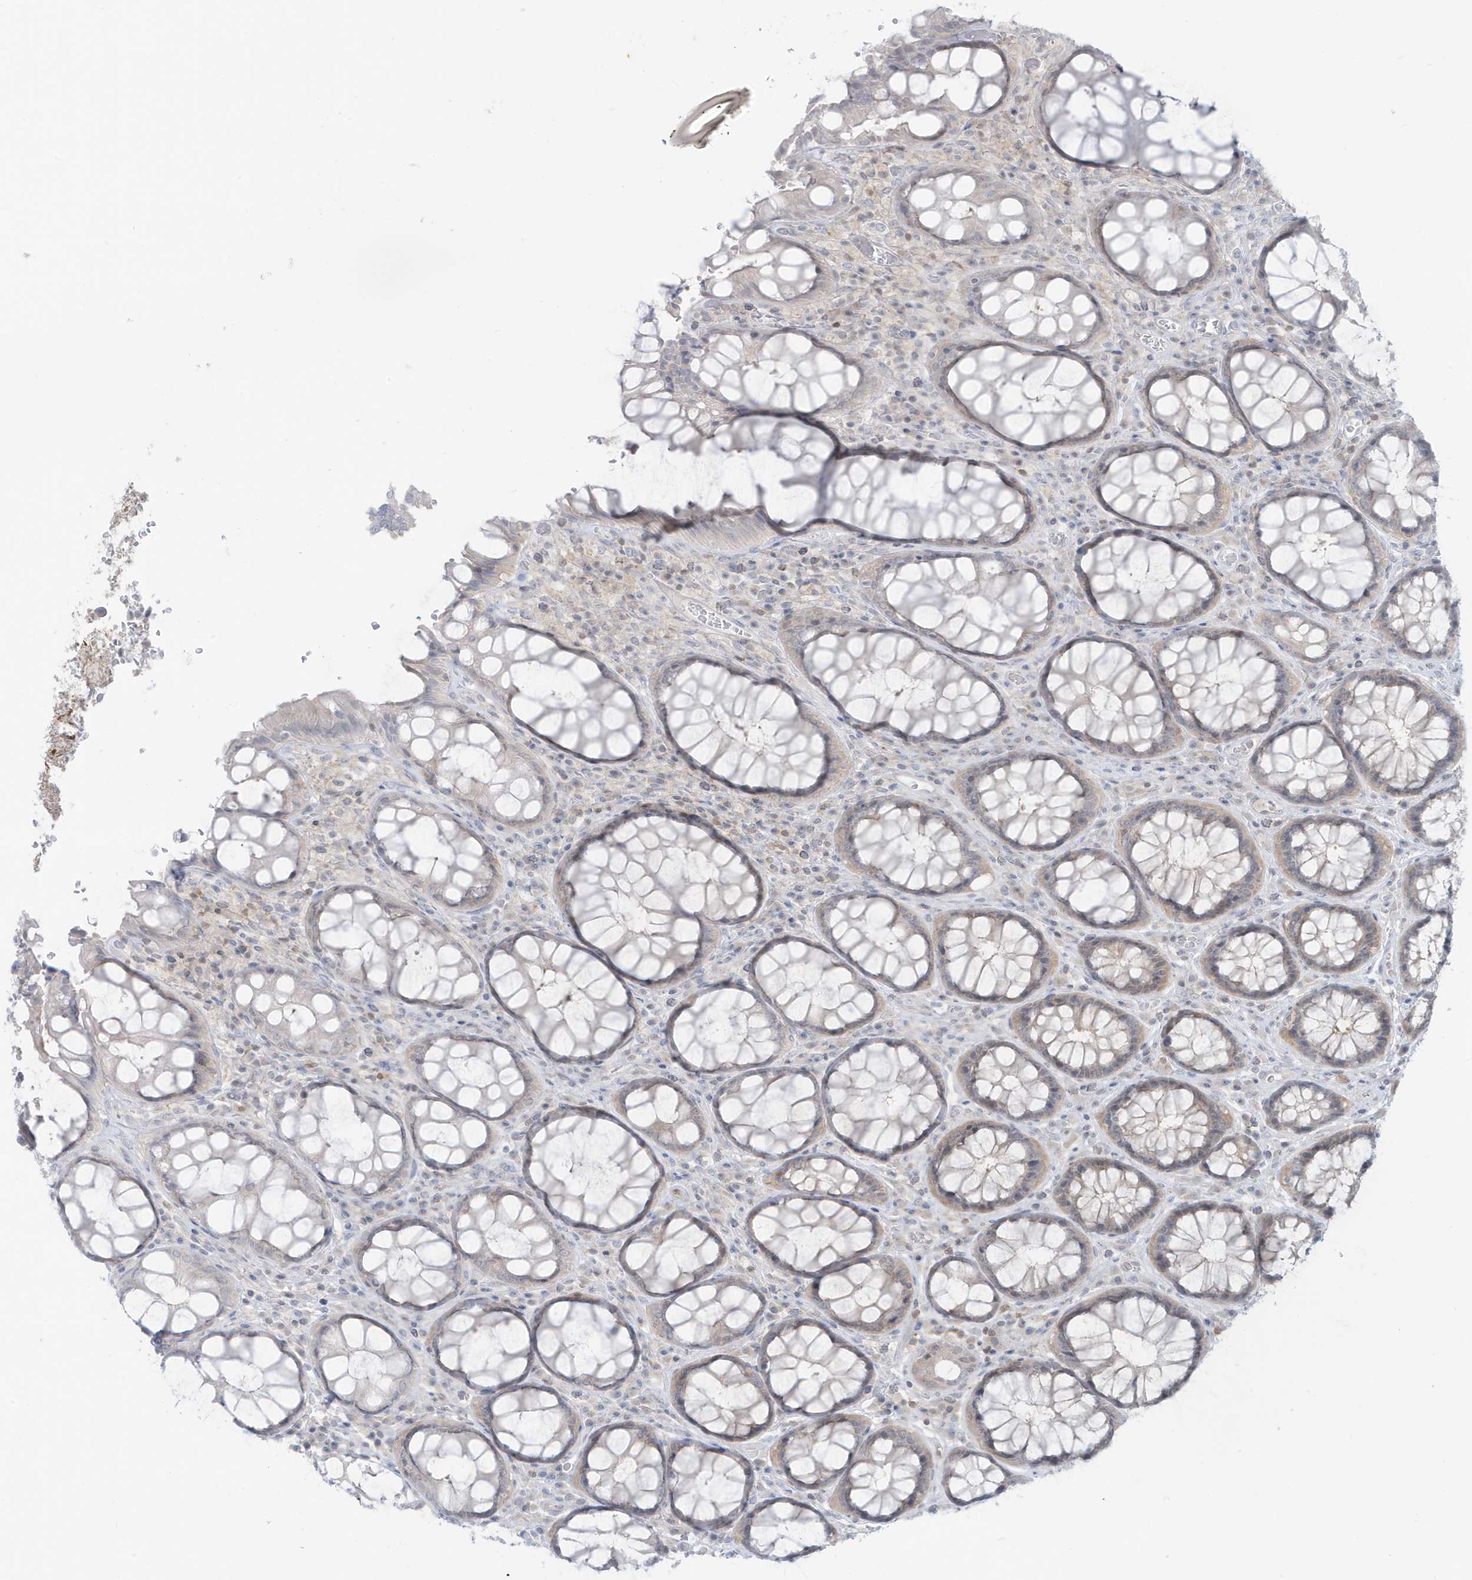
{"staining": {"intensity": "weak", "quantity": "25%-75%", "location": "cytoplasmic/membranous"}, "tissue": "rectum", "cell_type": "Glandular cells", "image_type": "normal", "snomed": [{"axis": "morphology", "description": "Normal tissue, NOS"}, {"axis": "topography", "description": "Rectum"}], "caption": "Rectum stained for a protein (brown) demonstrates weak cytoplasmic/membranous positive positivity in approximately 25%-75% of glandular cells.", "gene": "OGA", "patient": {"sex": "male", "age": 64}}